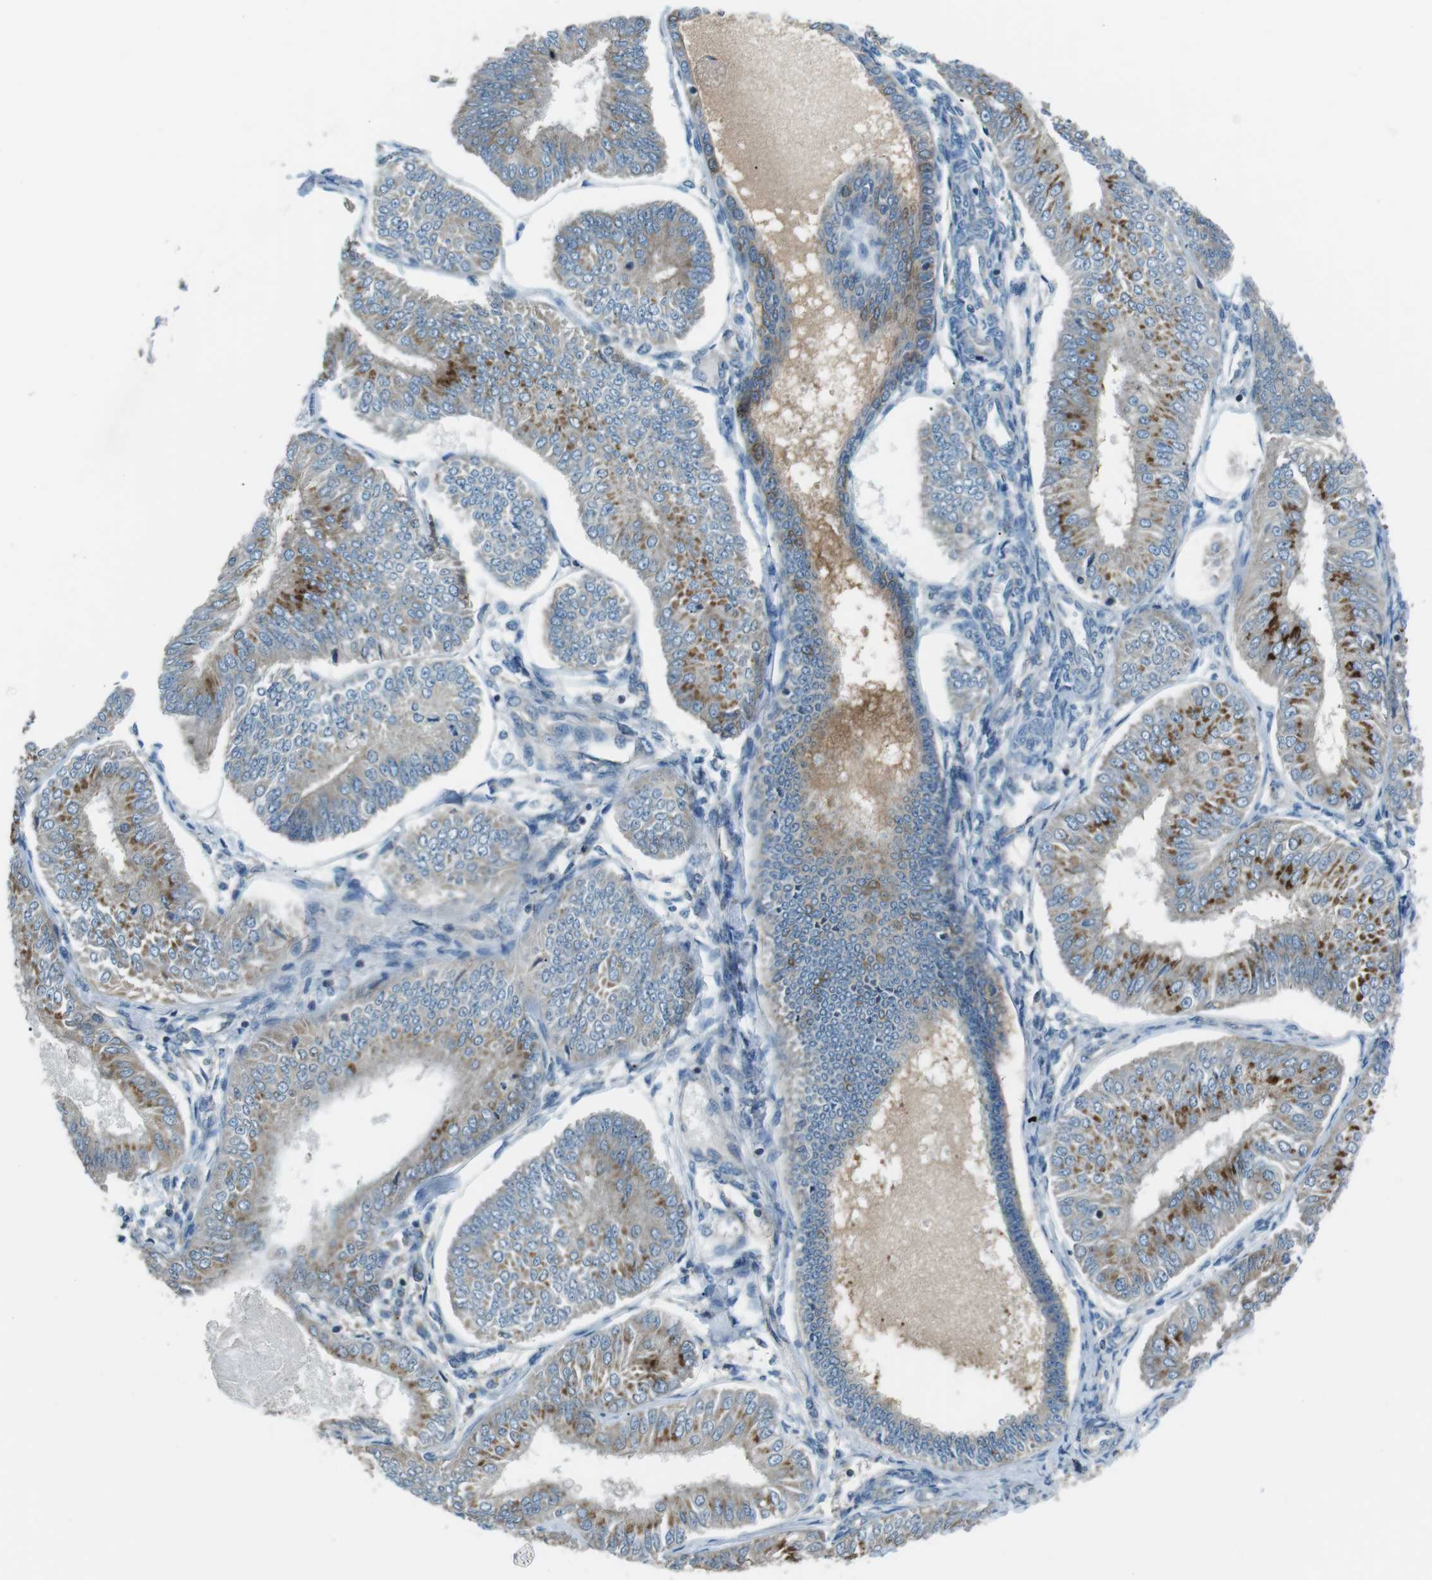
{"staining": {"intensity": "moderate", "quantity": "25%-75%", "location": "cytoplasmic/membranous"}, "tissue": "endometrial cancer", "cell_type": "Tumor cells", "image_type": "cancer", "snomed": [{"axis": "morphology", "description": "Adenocarcinoma, NOS"}, {"axis": "topography", "description": "Endometrium"}], "caption": "This is an image of IHC staining of endometrial cancer, which shows moderate expression in the cytoplasmic/membranous of tumor cells.", "gene": "FAM3B", "patient": {"sex": "female", "age": 58}}